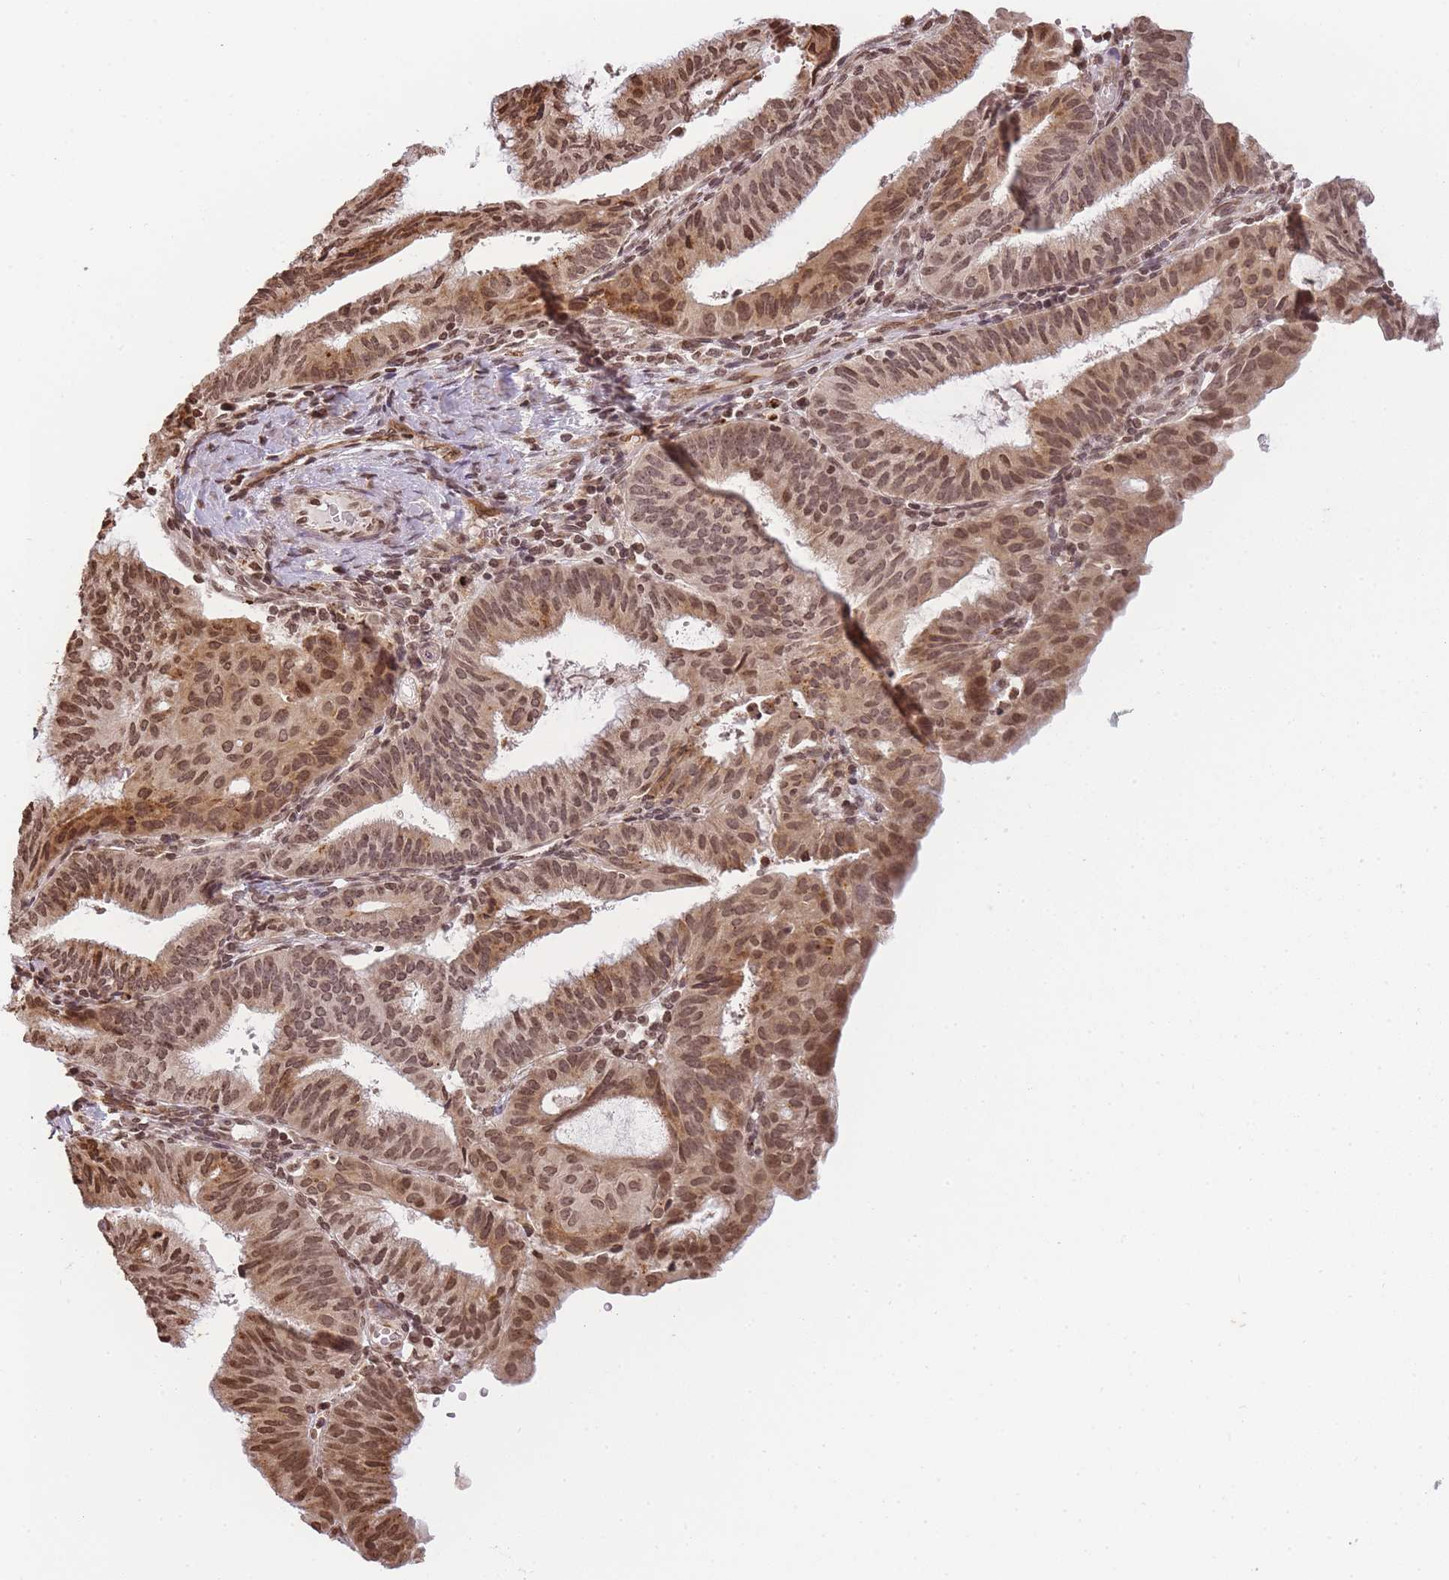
{"staining": {"intensity": "moderate", "quantity": ">75%", "location": "cytoplasmic/membranous,nuclear"}, "tissue": "endometrial cancer", "cell_type": "Tumor cells", "image_type": "cancer", "snomed": [{"axis": "morphology", "description": "Adenocarcinoma, NOS"}, {"axis": "topography", "description": "Endometrium"}], "caption": "Human endometrial cancer (adenocarcinoma) stained with a brown dye reveals moderate cytoplasmic/membranous and nuclear positive positivity in approximately >75% of tumor cells.", "gene": "WWTR1", "patient": {"sex": "female", "age": 49}}